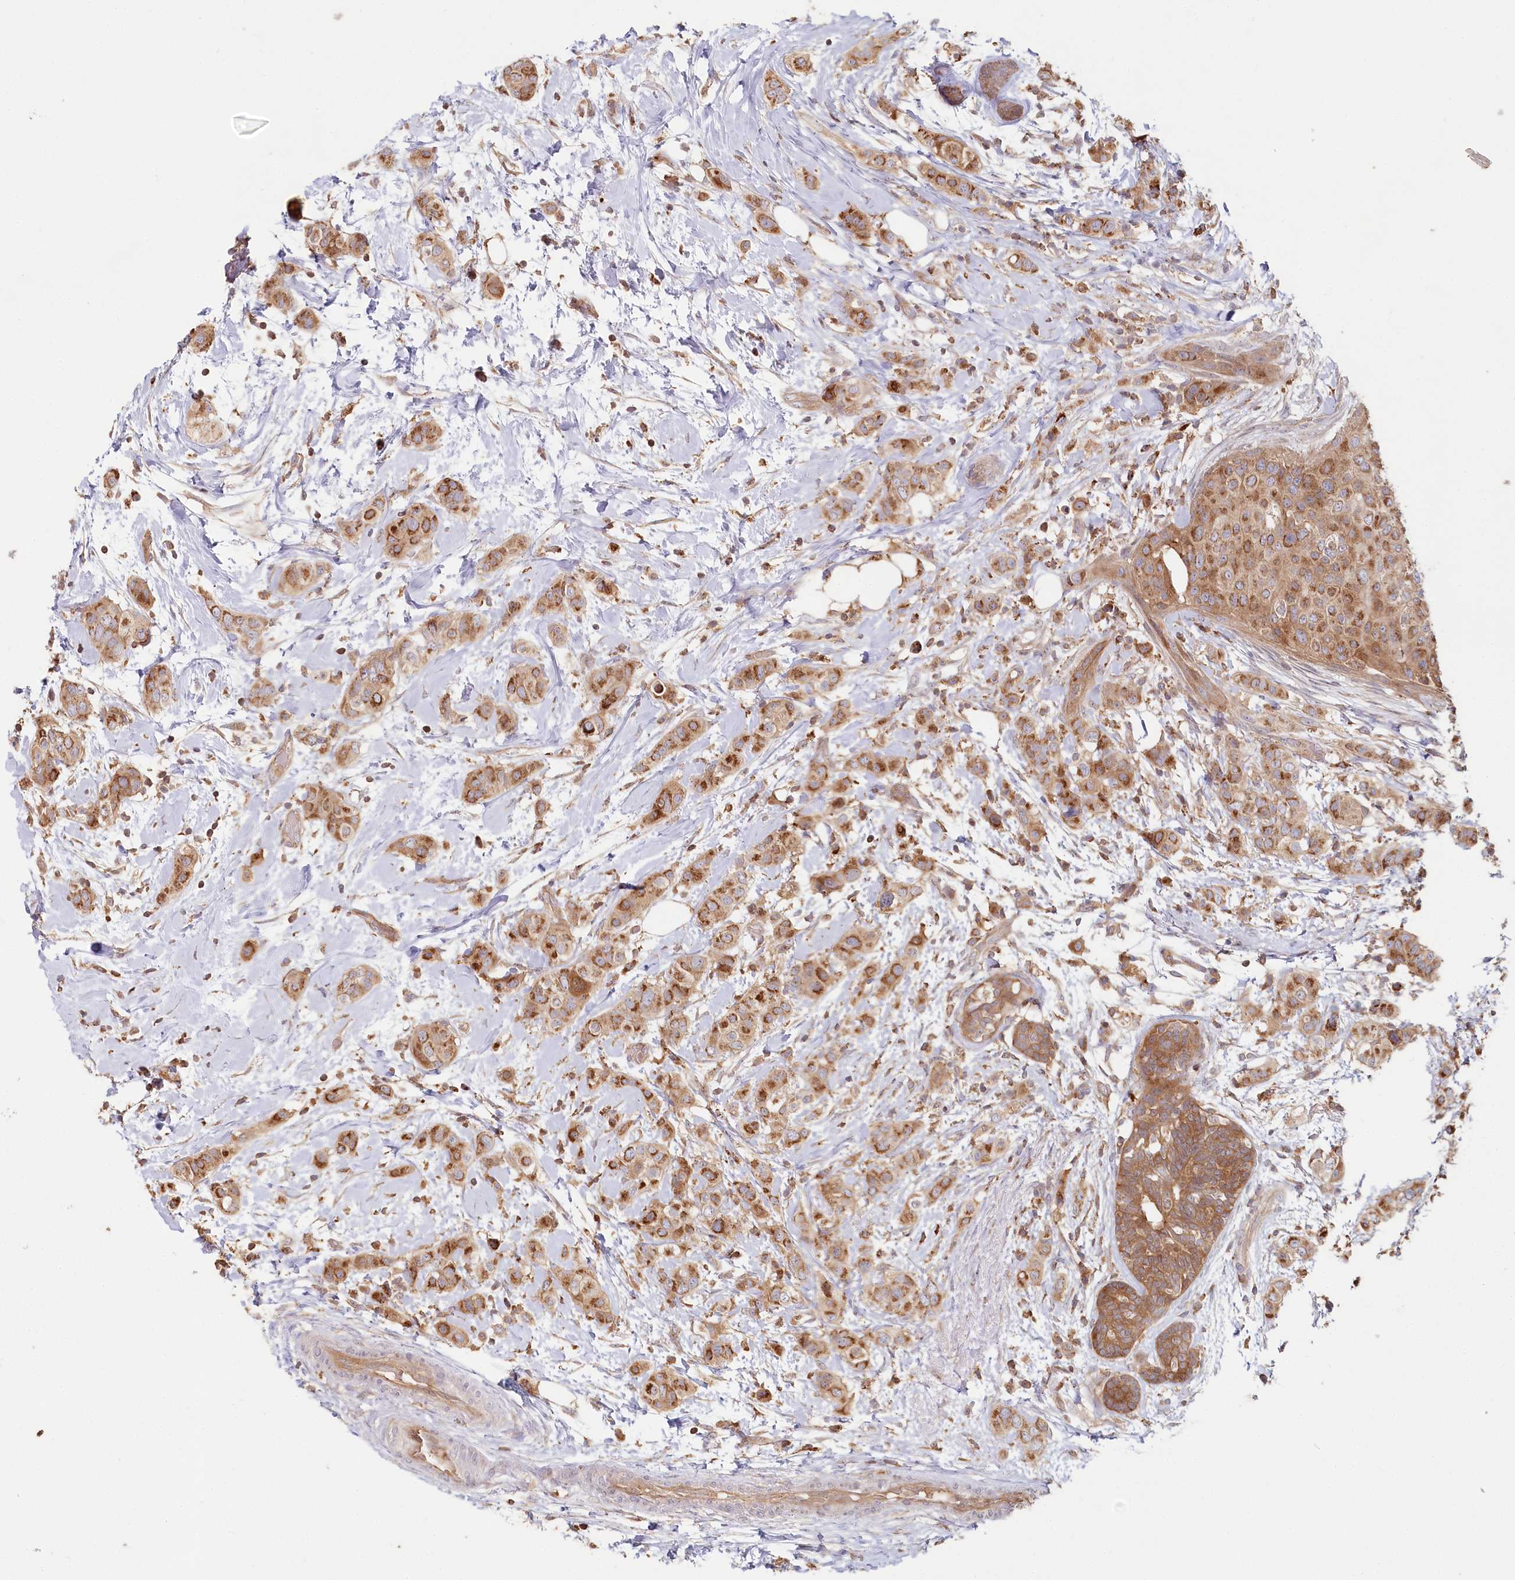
{"staining": {"intensity": "moderate", "quantity": ">75%", "location": "cytoplasmic/membranous"}, "tissue": "breast cancer", "cell_type": "Tumor cells", "image_type": "cancer", "snomed": [{"axis": "morphology", "description": "Lobular carcinoma"}, {"axis": "topography", "description": "Breast"}], "caption": "Immunohistochemical staining of human breast cancer demonstrates medium levels of moderate cytoplasmic/membranous expression in approximately >75% of tumor cells. Ihc stains the protein in brown and the nuclei are stained blue.", "gene": "HAL", "patient": {"sex": "female", "age": 51}}